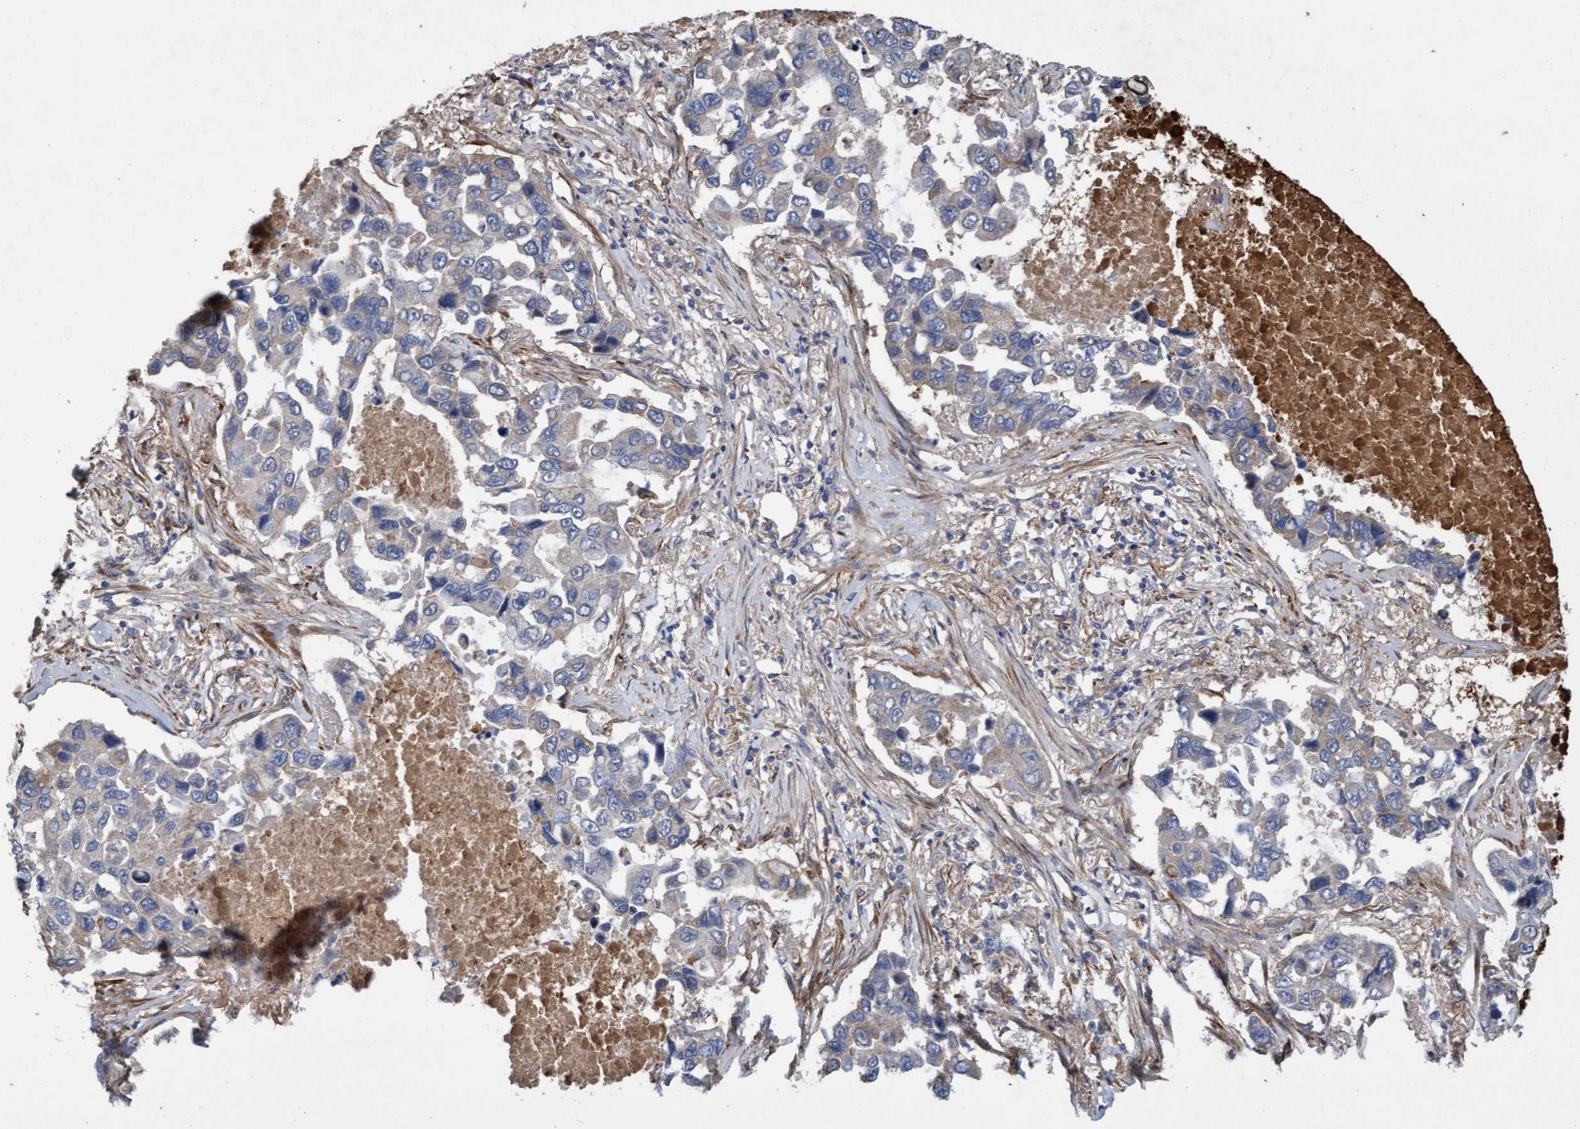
{"staining": {"intensity": "weak", "quantity": "<25%", "location": "cytoplasmic/membranous"}, "tissue": "lung cancer", "cell_type": "Tumor cells", "image_type": "cancer", "snomed": [{"axis": "morphology", "description": "Adenocarcinoma, NOS"}, {"axis": "topography", "description": "Lung"}], "caption": "Lung adenocarcinoma was stained to show a protein in brown. There is no significant positivity in tumor cells.", "gene": "DDHD2", "patient": {"sex": "male", "age": 64}}